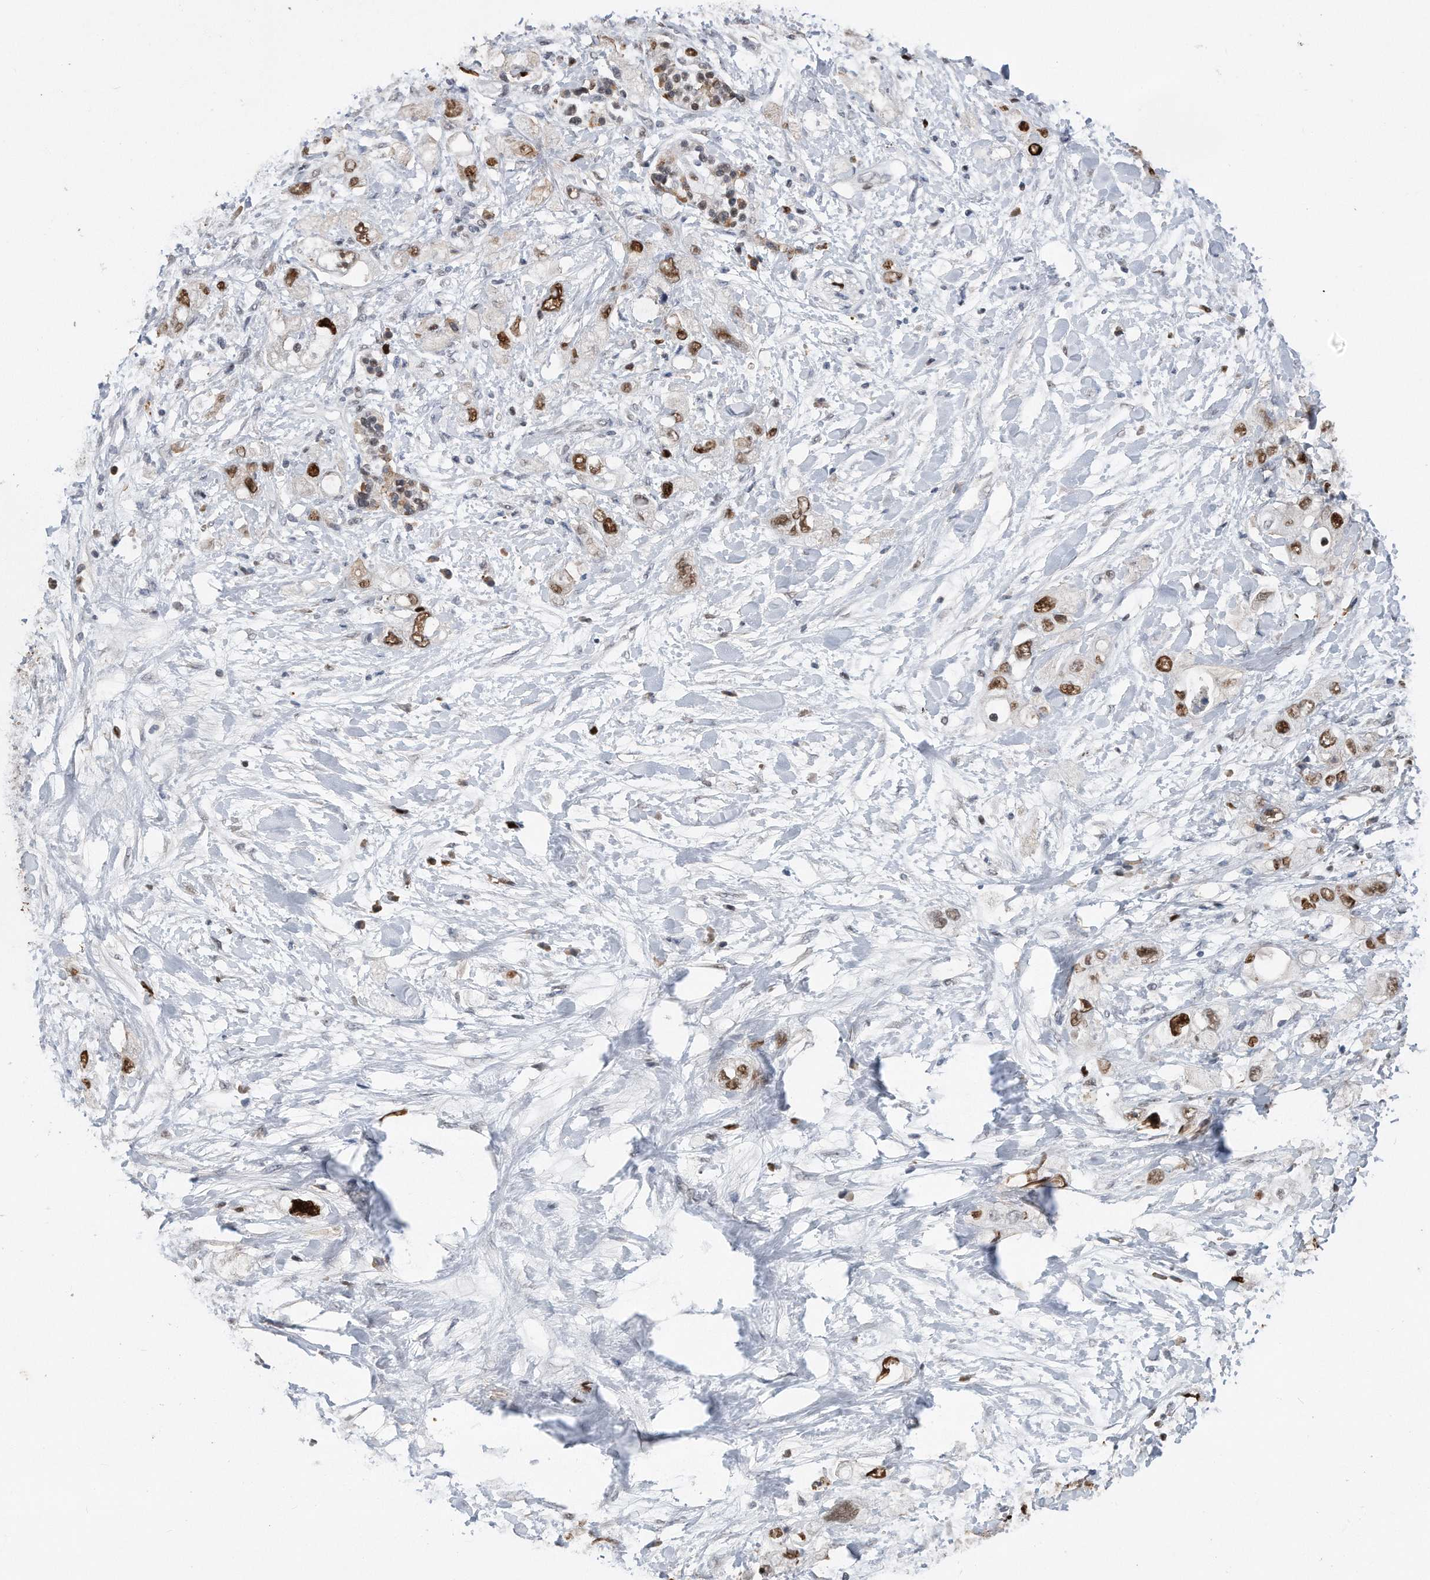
{"staining": {"intensity": "strong", "quantity": ">75%", "location": "nuclear"}, "tissue": "pancreatic cancer", "cell_type": "Tumor cells", "image_type": "cancer", "snomed": [{"axis": "morphology", "description": "Adenocarcinoma, NOS"}, {"axis": "topography", "description": "Pancreas"}], "caption": "The histopathology image shows a brown stain indicating the presence of a protein in the nuclear of tumor cells in pancreatic cancer (adenocarcinoma).", "gene": "PCNA", "patient": {"sex": "female", "age": 56}}